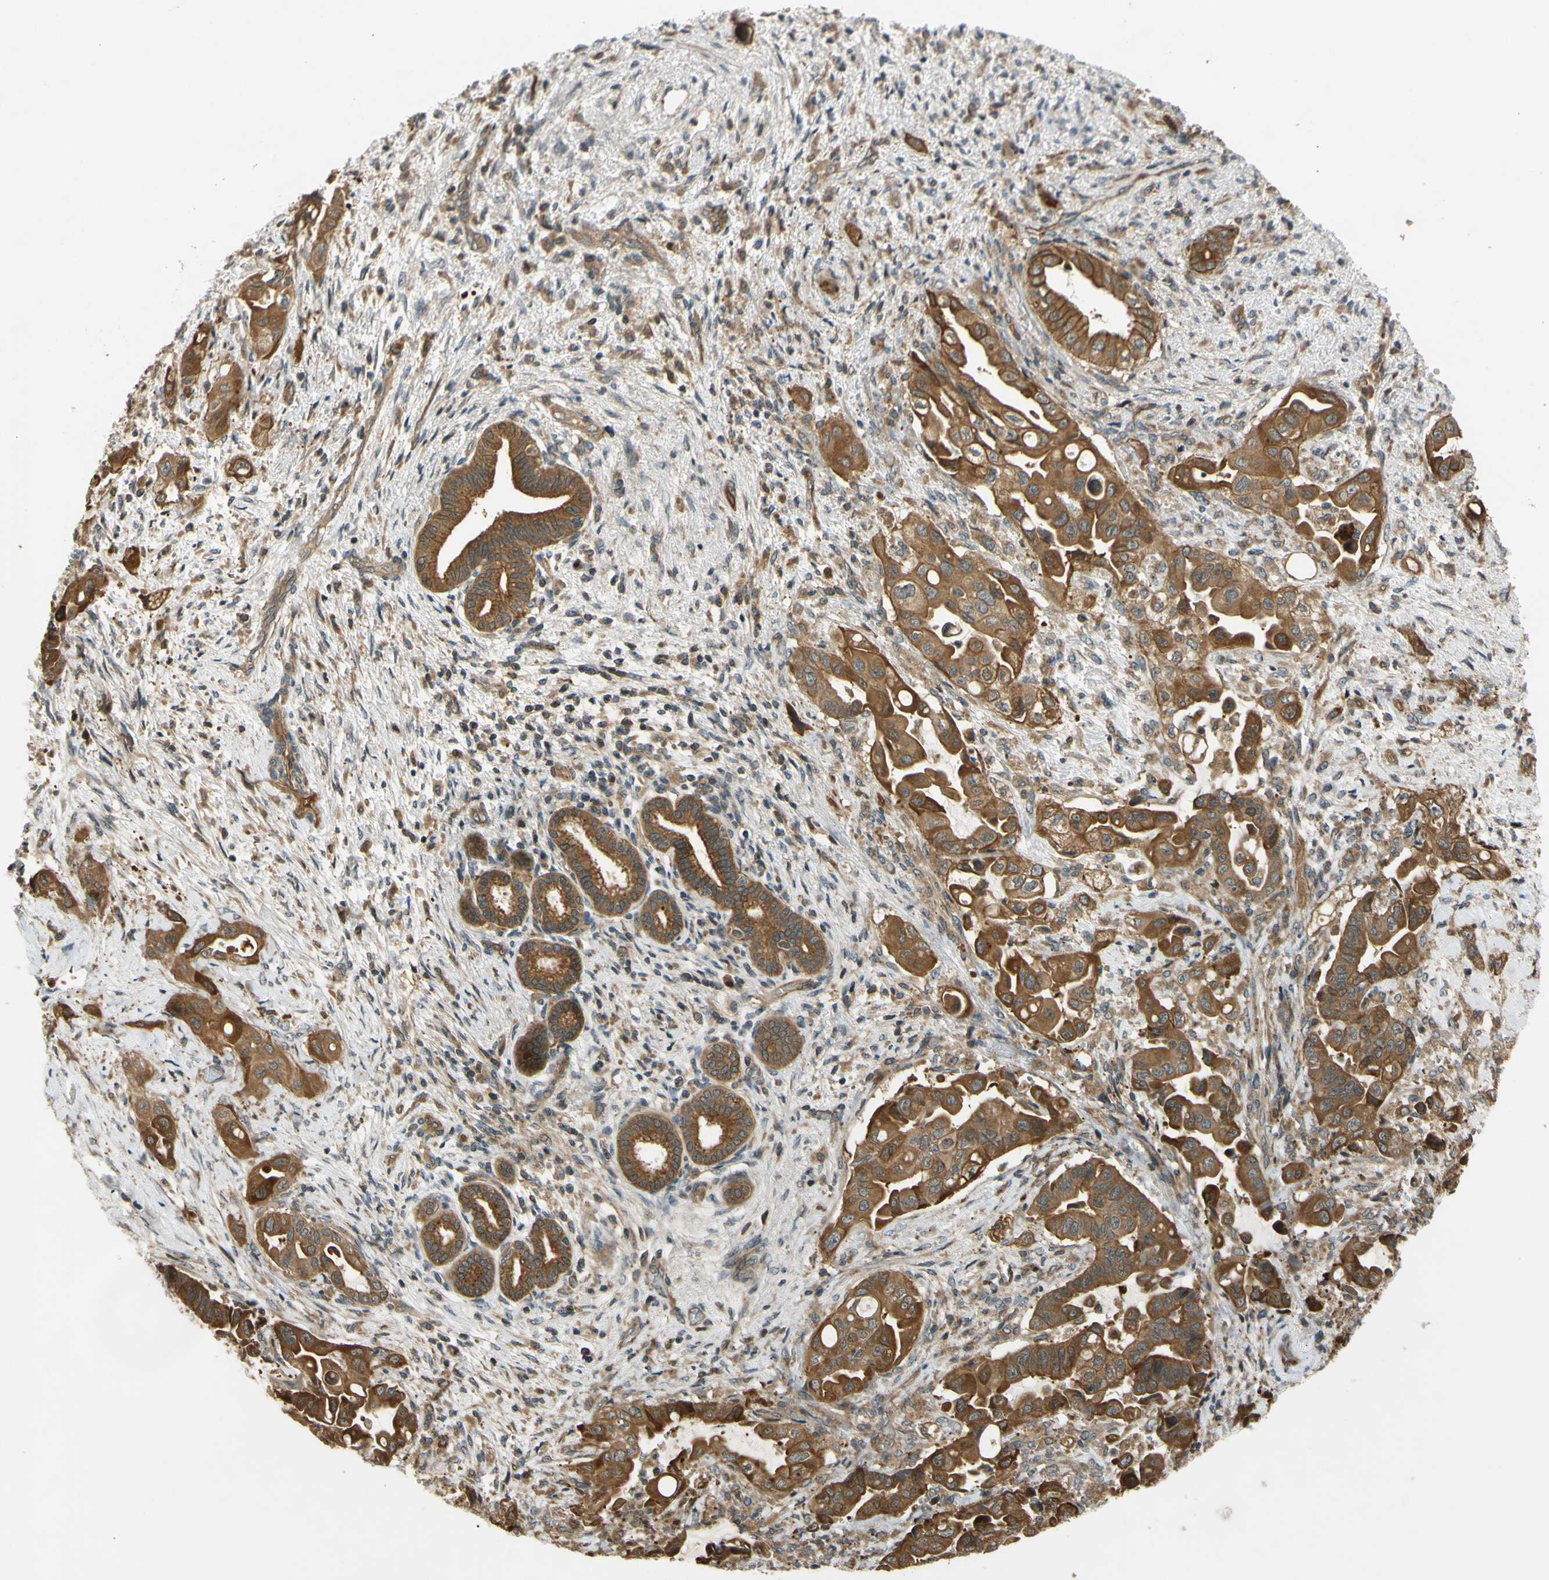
{"staining": {"intensity": "strong", "quantity": ">75%", "location": "cytoplasmic/membranous"}, "tissue": "liver cancer", "cell_type": "Tumor cells", "image_type": "cancer", "snomed": [{"axis": "morphology", "description": "Cholangiocarcinoma"}, {"axis": "topography", "description": "Liver"}], "caption": "Brown immunohistochemical staining in human liver cancer demonstrates strong cytoplasmic/membranous expression in approximately >75% of tumor cells. (Stains: DAB in brown, nuclei in blue, Microscopy: brightfield microscopy at high magnification).", "gene": "FLII", "patient": {"sex": "female", "age": 61}}